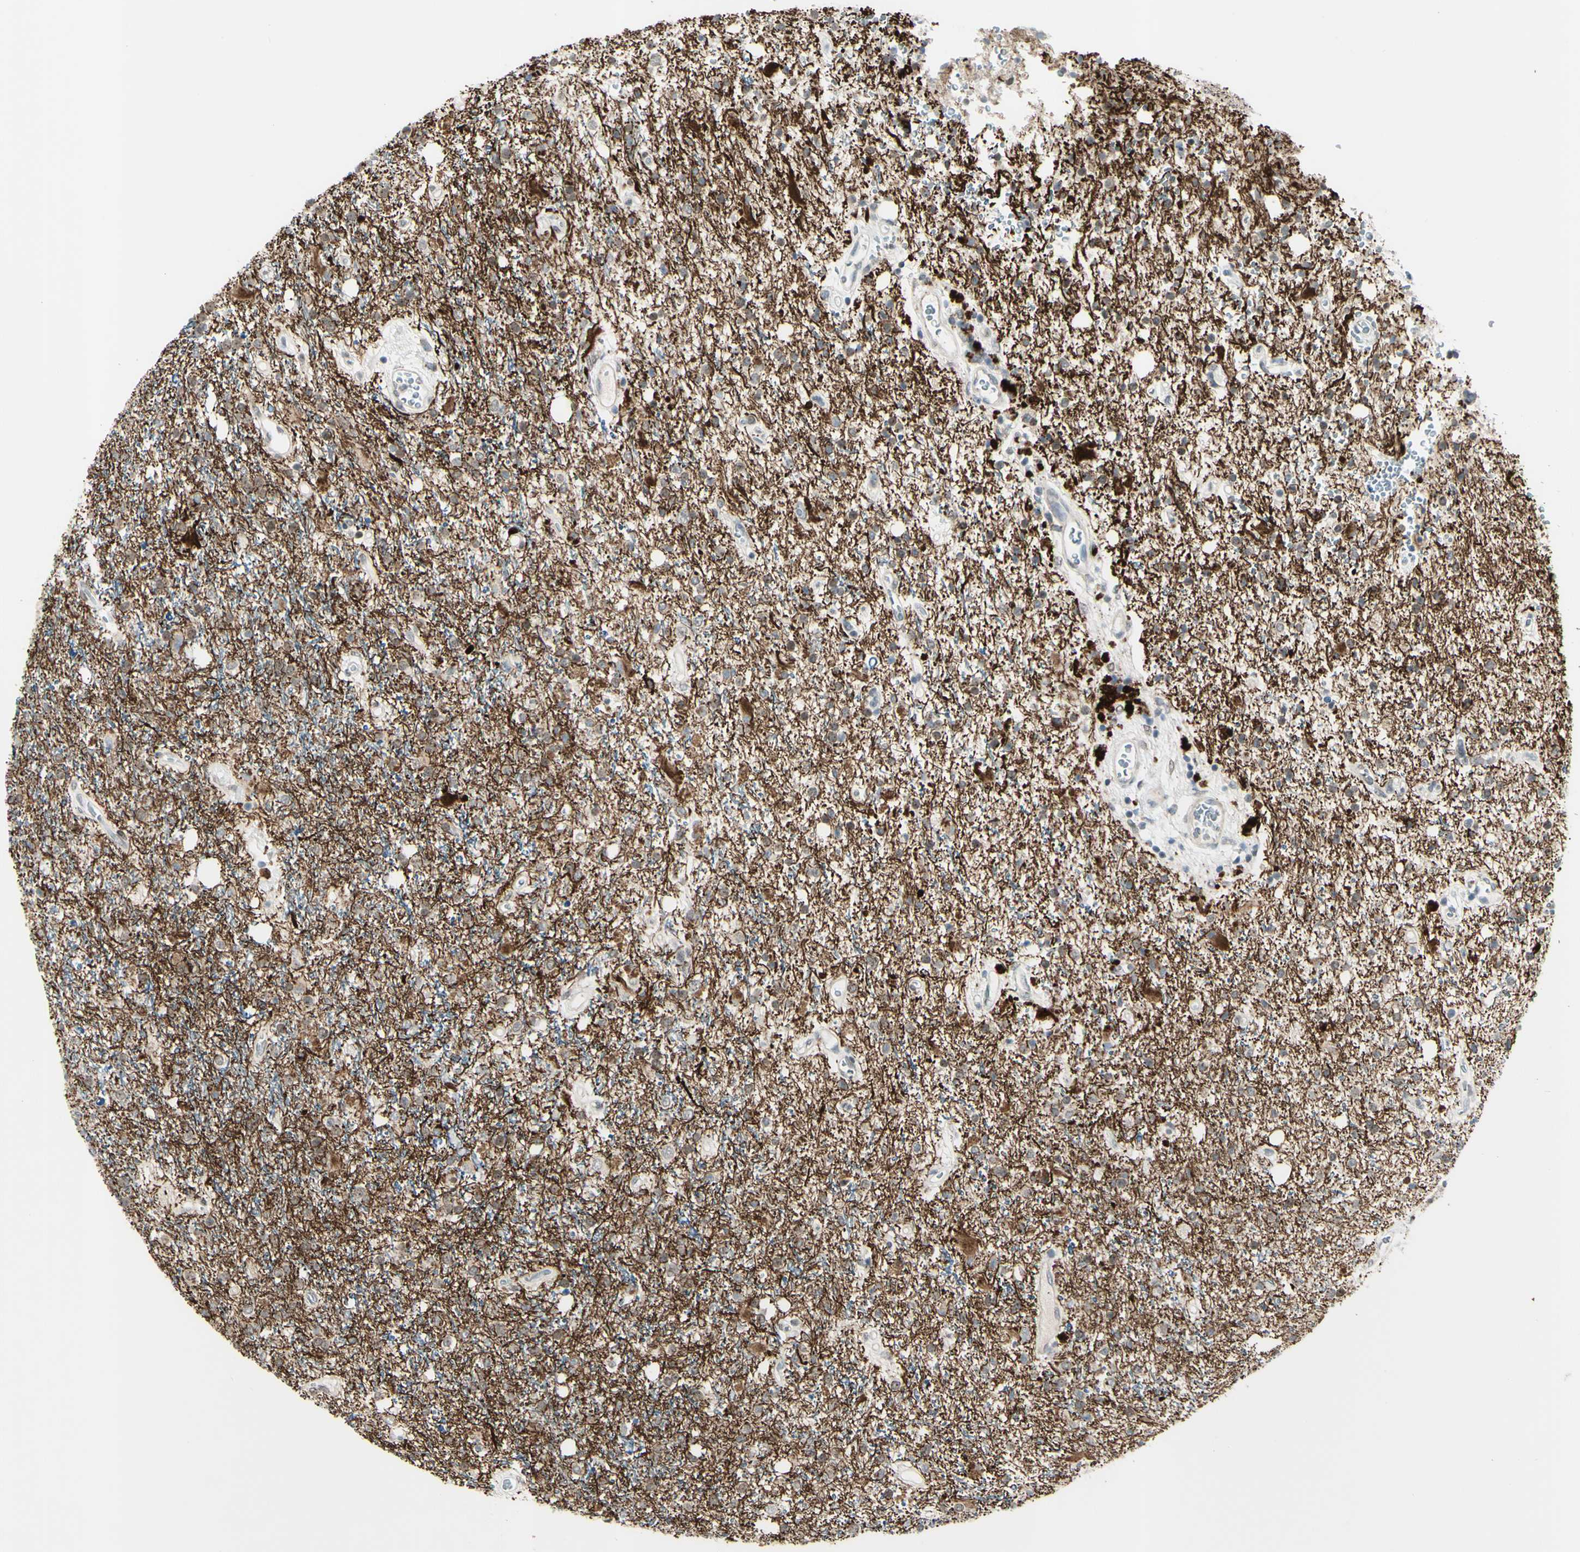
{"staining": {"intensity": "negative", "quantity": "none", "location": "none"}, "tissue": "glioma", "cell_type": "Tumor cells", "image_type": "cancer", "snomed": [{"axis": "morphology", "description": "Glioma, malignant, High grade"}, {"axis": "topography", "description": "Brain"}], "caption": "An immunohistochemistry image of glioma is shown. There is no staining in tumor cells of glioma.", "gene": "FGFR2", "patient": {"sex": "male", "age": 47}}